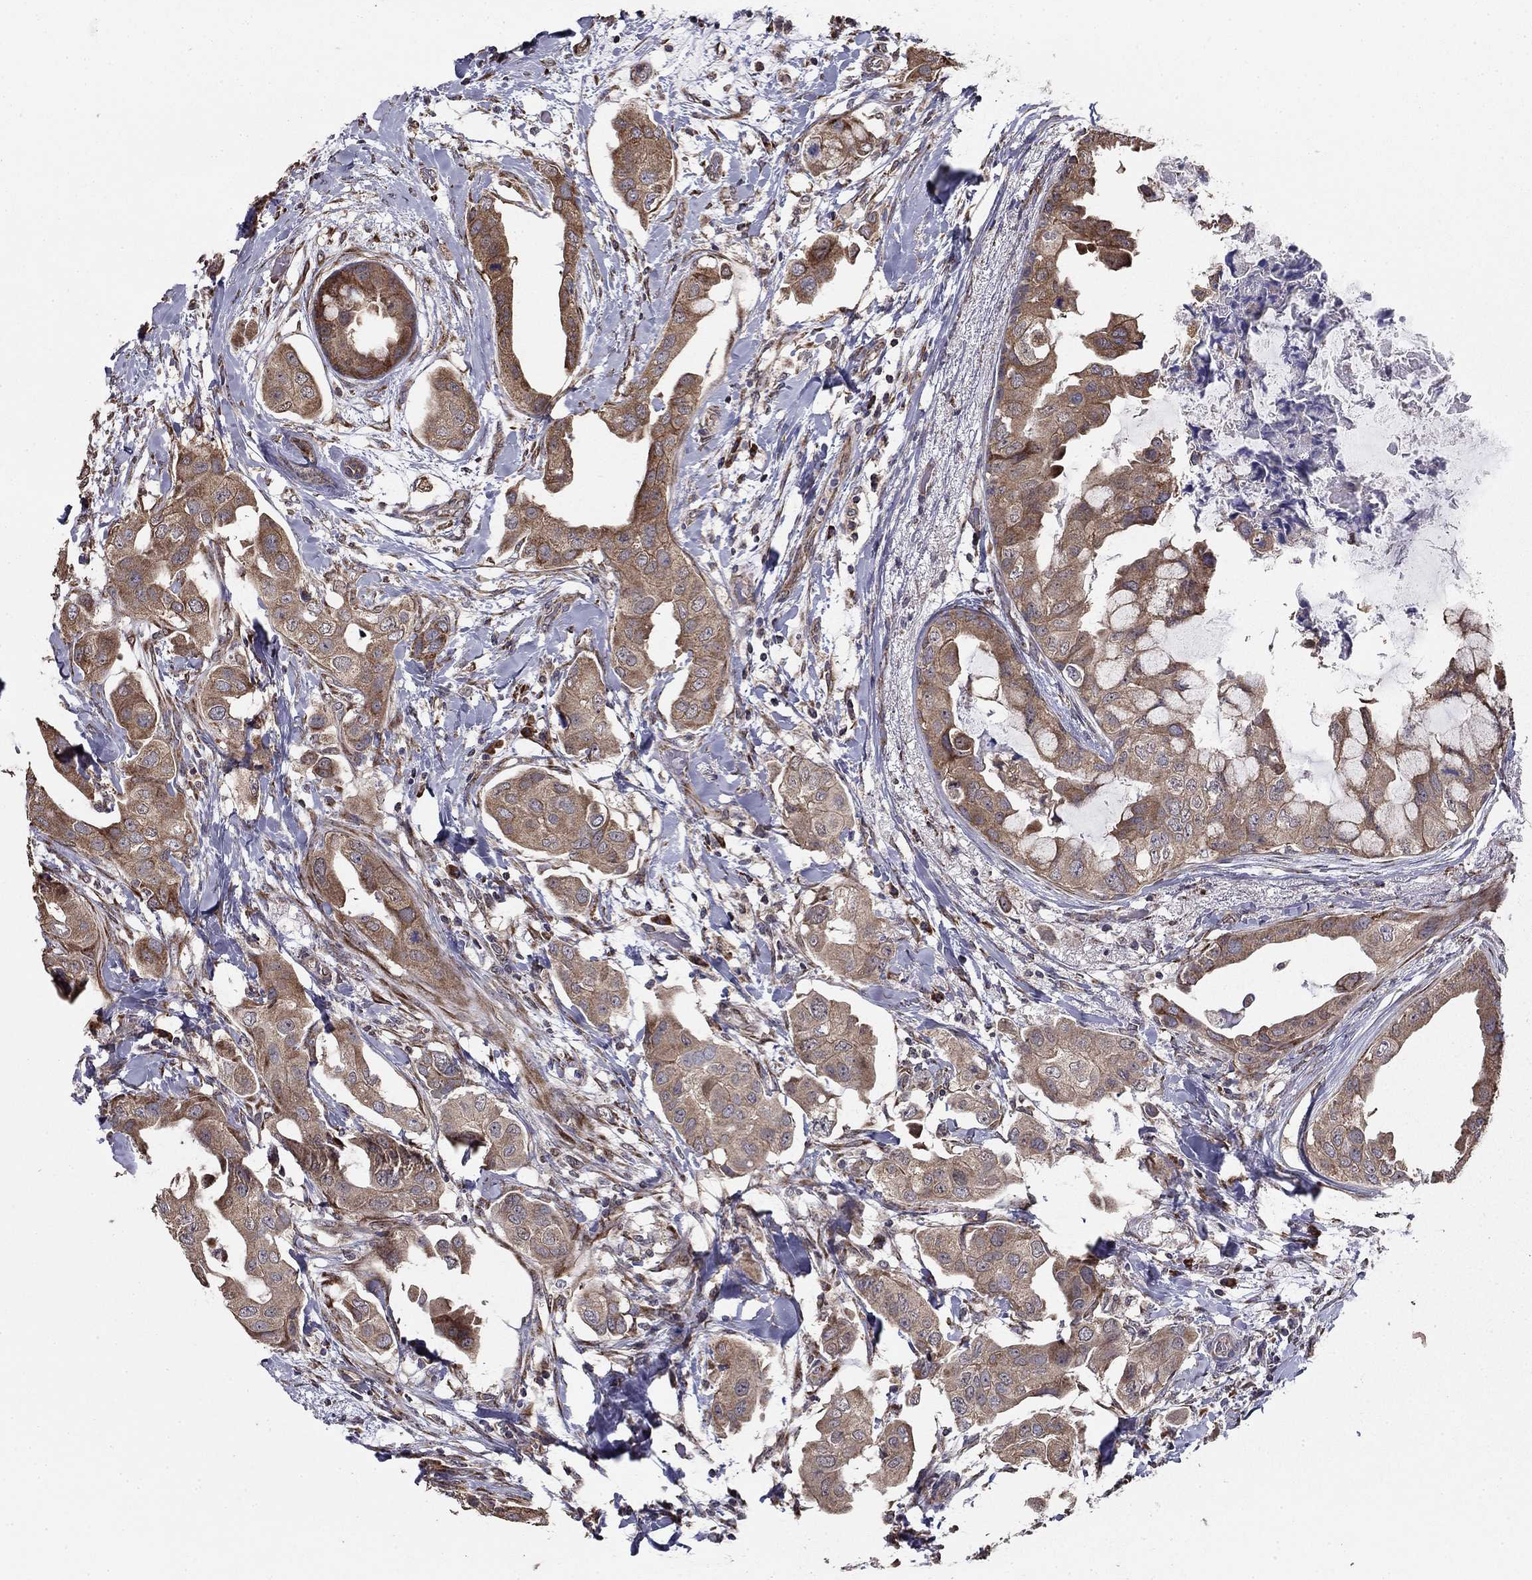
{"staining": {"intensity": "moderate", "quantity": ">75%", "location": "cytoplasmic/membranous"}, "tissue": "breast cancer", "cell_type": "Tumor cells", "image_type": "cancer", "snomed": [{"axis": "morphology", "description": "Normal tissue, NOS"}, {"axis": "morphology", "description": "Duct carcinoma"}, {"axis": "topography", "description": "Breast"}], "caption": "Protein staining of infiltrating ductal carcinoma (breast) tissue exhibits moderate cytoplasmic/membranous staining in approximately >75% of tumor cells.", "gene": "NKIRAS1", "patient": {"sex": "female", "age": 40}}